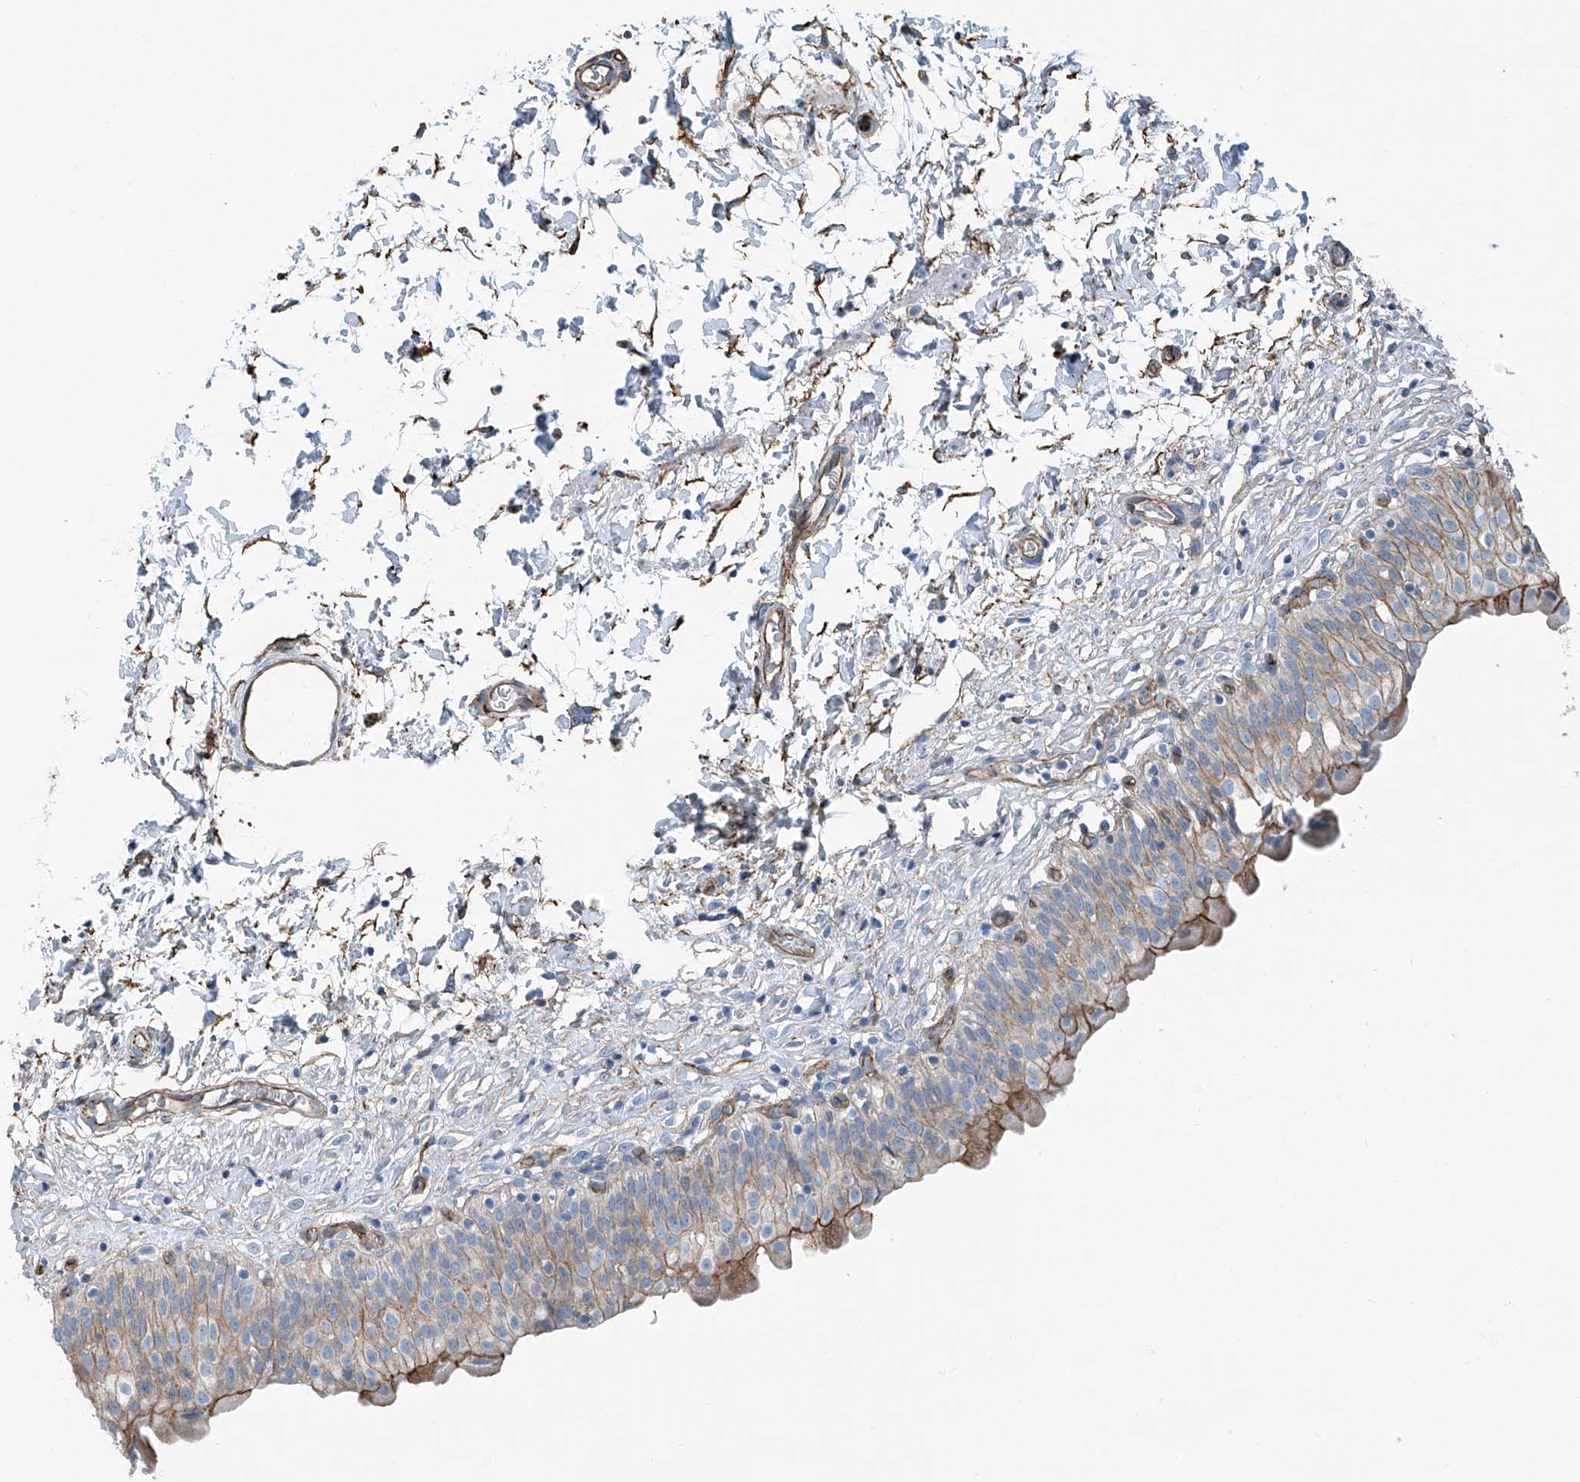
{"staining": {"intensity": "moderate", "quantity": "25%-75%", "location": "cytoplasmic/membranous"}, "tissue": "urinary bladder", "cell_type": "Urothelial cells", "image_type": "normal", "snomed": [{"axis": "morphology", "description": "Normal tissue, NOS"}, {"axis": "topography", "description": "Urinary bladder"}], "caption": "Protein expression analysis of unremarkable urinary bladder displays moderate cytoplasmic/membranous staining in approximately 25%-75% of urothelial cells. (DAB IHC, brown staining for protein, blue staining for nuclei).", "gene": "THEMIS2", "patient": {"sex": "male", "age": 55}}